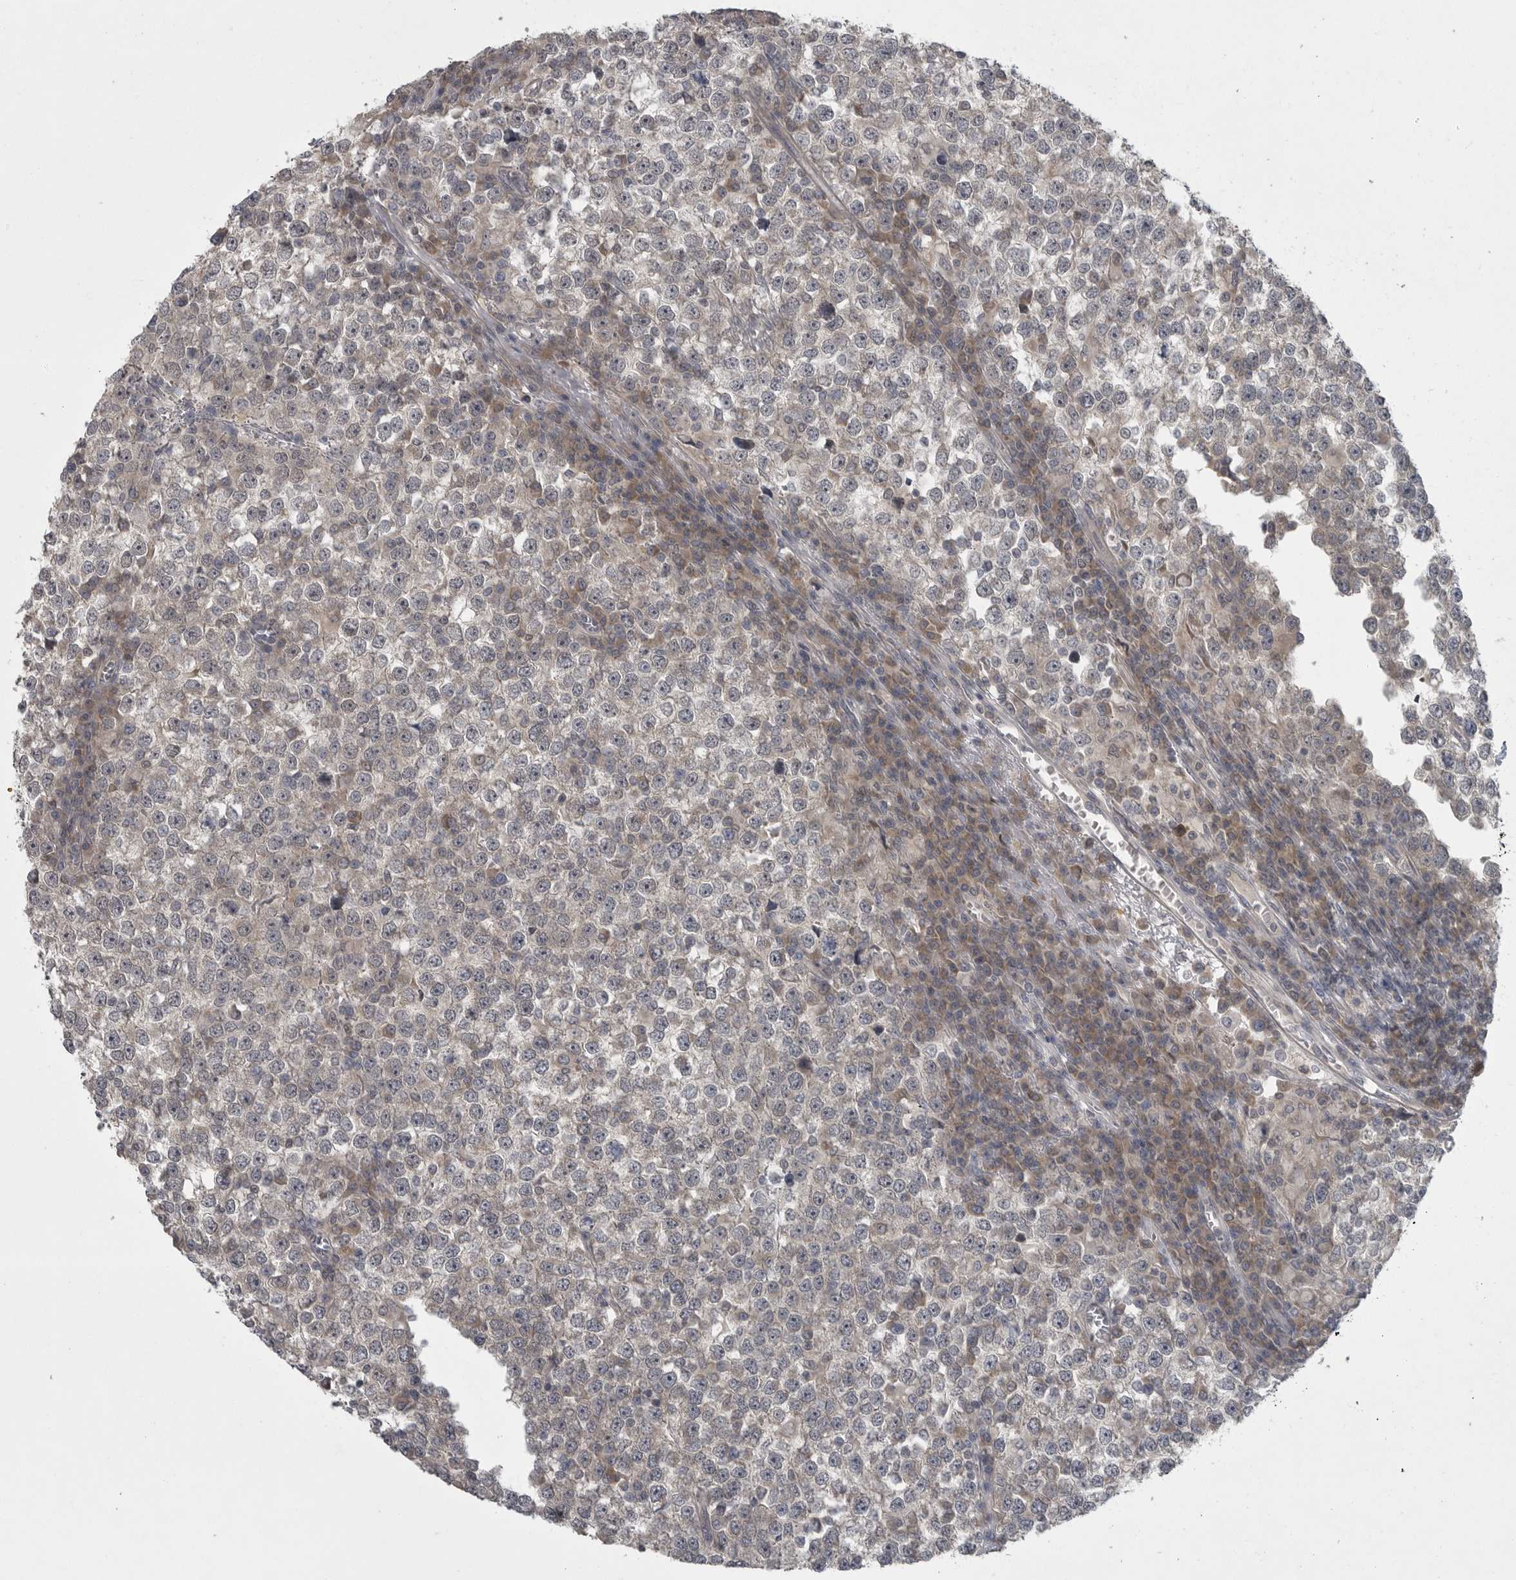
{"staining": {"intensity": "weak", "quantity": "<25%", "location": "cytoplasmic/membranous"}, "tissue": "testis cancer", "cell_type": "Tumor cells", "image_type": "cancer", "snomed": [{"axis": "morphology", "description": "Seminoma, NOS"}, {"axis": "topography", "description": "Testis"}], "caption": "Micrograph shows no protein expression in tumor cells of testis cancer tissue.", "gene": "PHF13", "patient": {"sex": "male", "age": 65}}